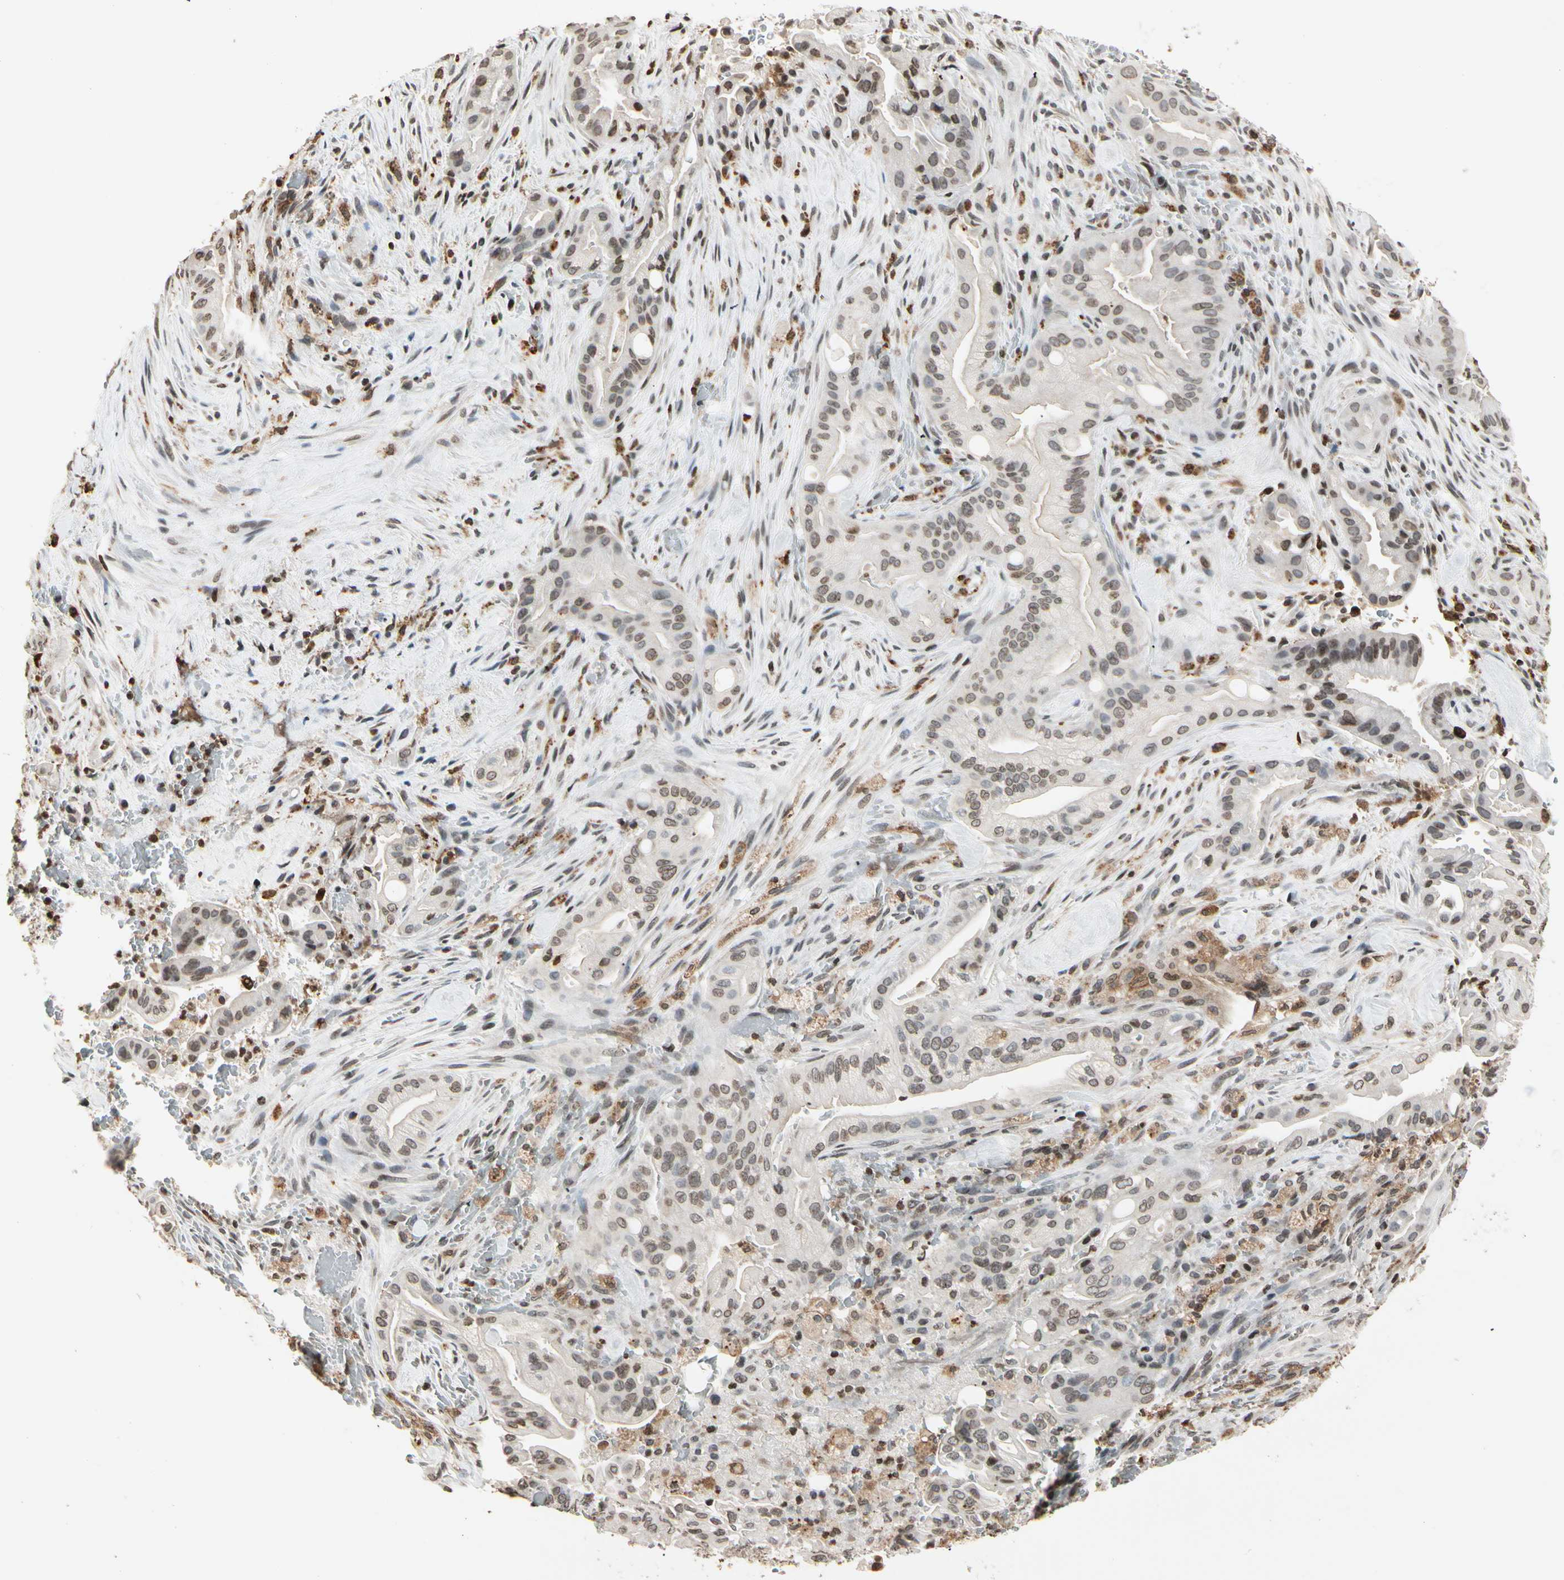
{"staining": {"intensity": "weak", "quantity": ">75%", "location": "nuclear"}, "tissue": "liver cancer", "cell_type": "Tumor cells", "image_type": "cancer", "snomed": [{"axis": "morphology", "description": "Cholangiocarcinoma"}, {"axis": "topography", "description": "Liver"}], "caption": "Human liver cancer stained with a protein marker displays weak staining in tumor cells.", "gene": "FER", "patient": {"sex": "female", "age": 68}}